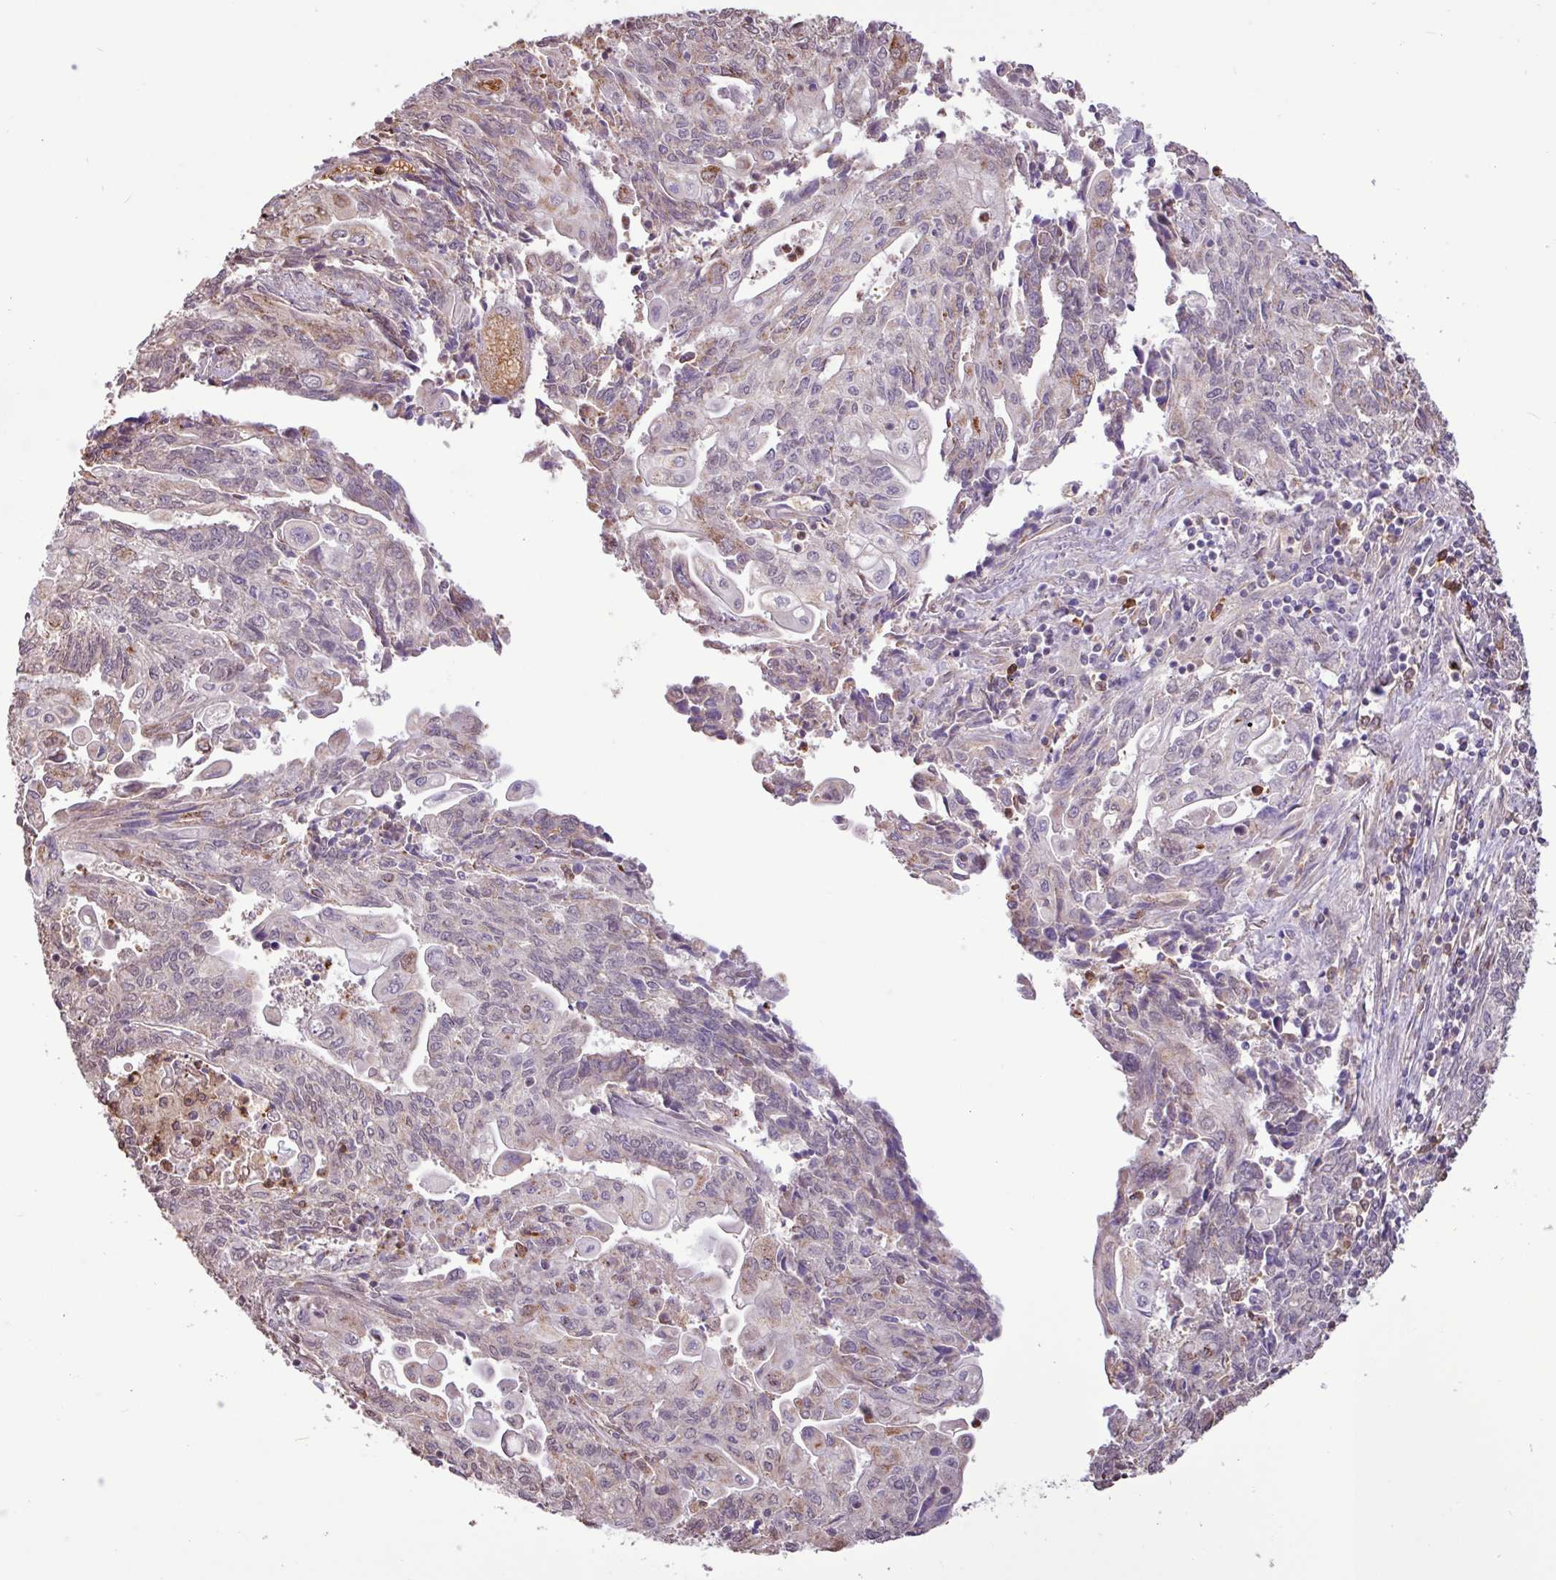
{"staining": {"intensity": "weak", "quantity": "<25%", "location": "cytoplasmic/membranous"}, "tissue": "endometrial cancer", "cell_type": "Tumor cells", "image_type": "cancer", "snomed": [{"axis": "morphology", "description": "Adenocarcinoma, NOS"}, {"axis": "topography", "description": "Endometrium"}], "caption": "DAB immunohistochemical staining of human endometrial cancer exhibits no significant staining in tumor cells.", "gene": "CHST11", "patient": {"sex": "female", "age": 54}}